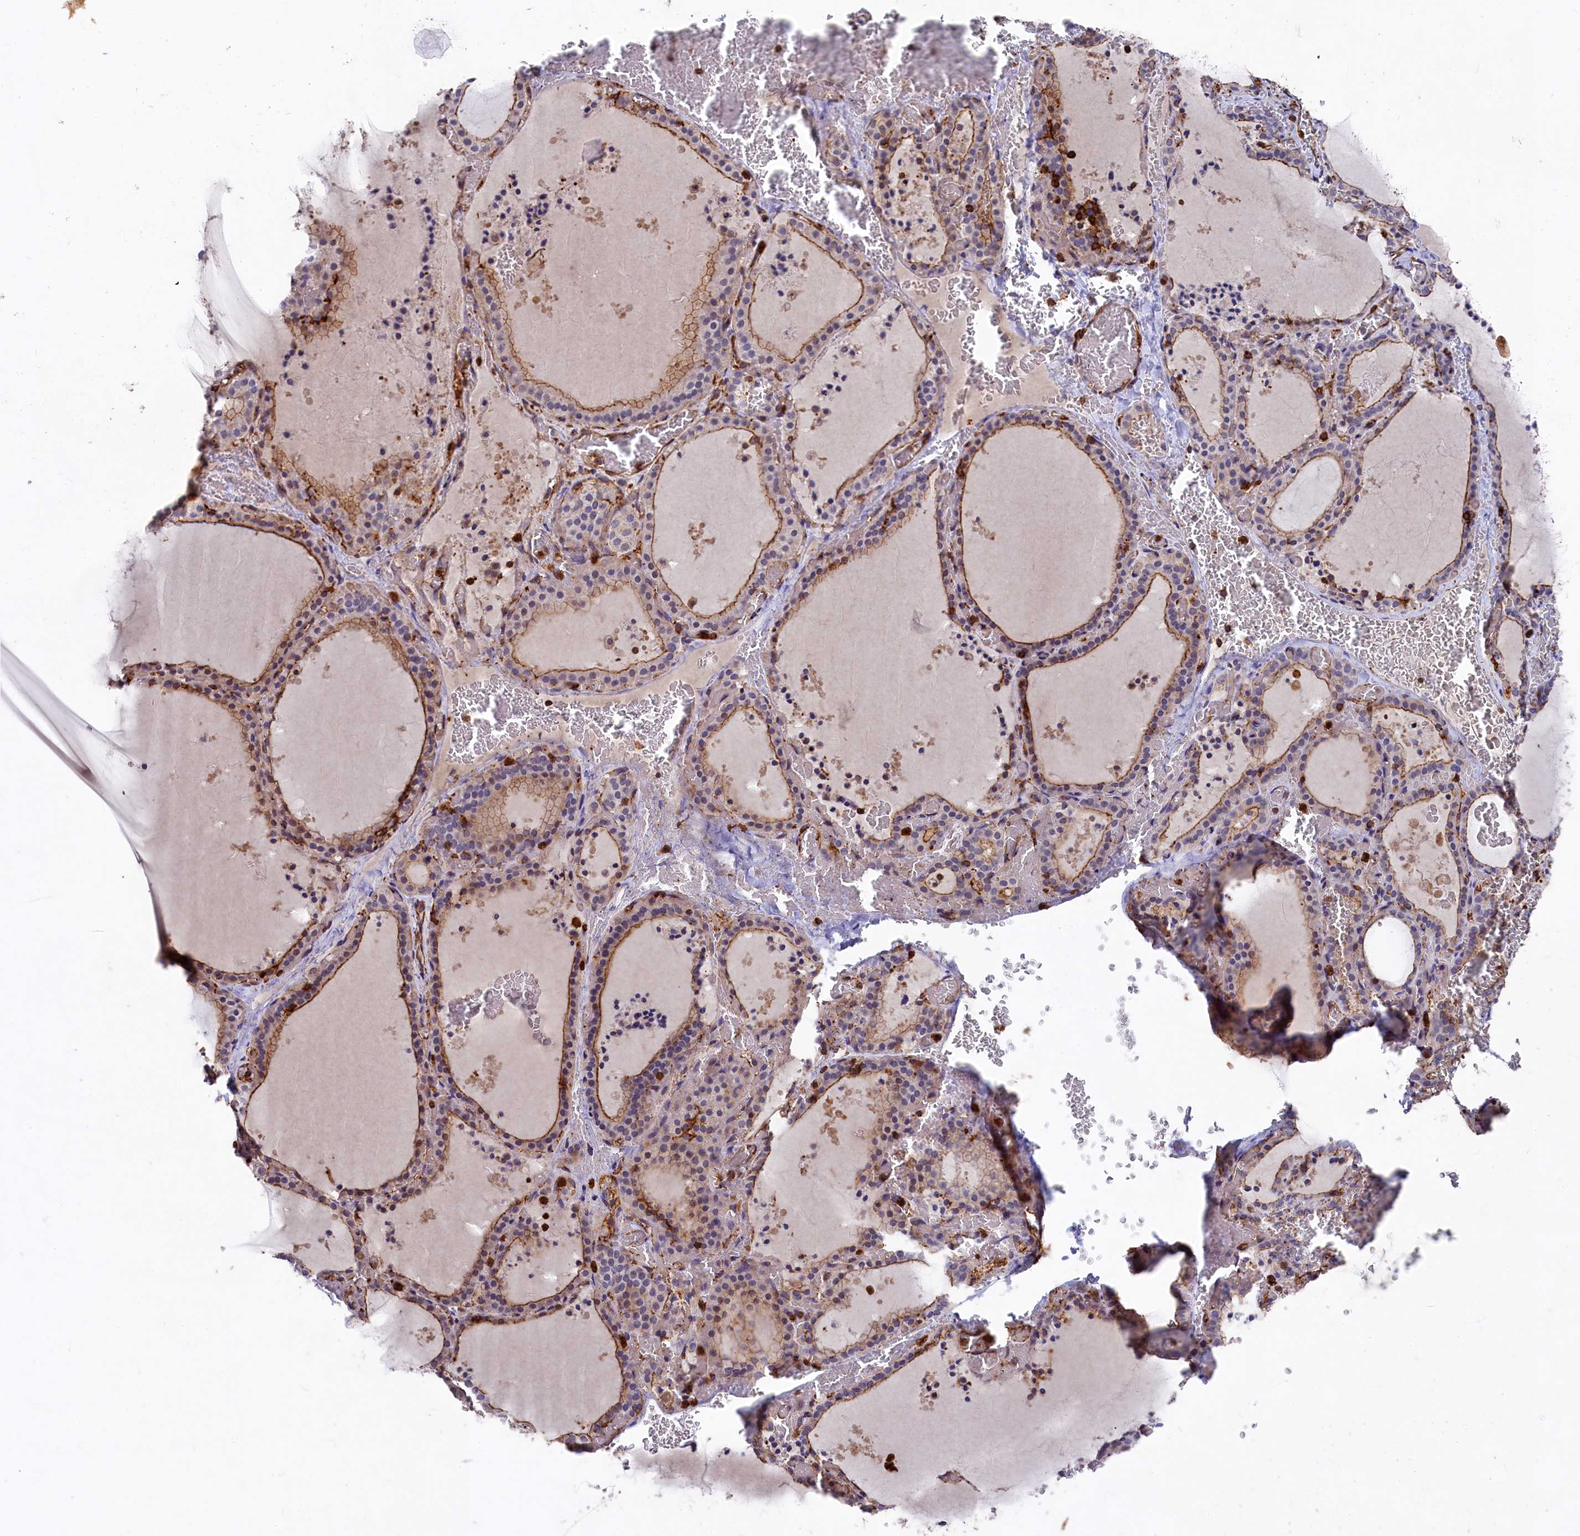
{"staining": {"intensity": "moderate", "quantity": "25%-75%", "location": "cytoplasmic/membranous"}, "tissue": "thyroid gland", "cell_type": "Glandular cells", "image_type": "normal", "snomed": [{"axis": "morphology", "description": "Normal tissue, NOS"}, {"axis": "topography", "description": "Thyroid gland"}], "caption": "An image showing moderate cytoplasmic/membranous staining in about 25%-75% of glandular cells in normal thyroid gland, as visualized by brown immunohistochemical staining.", "gene": "RAPSN", "patient": {"sex": "female", "age": 39}}